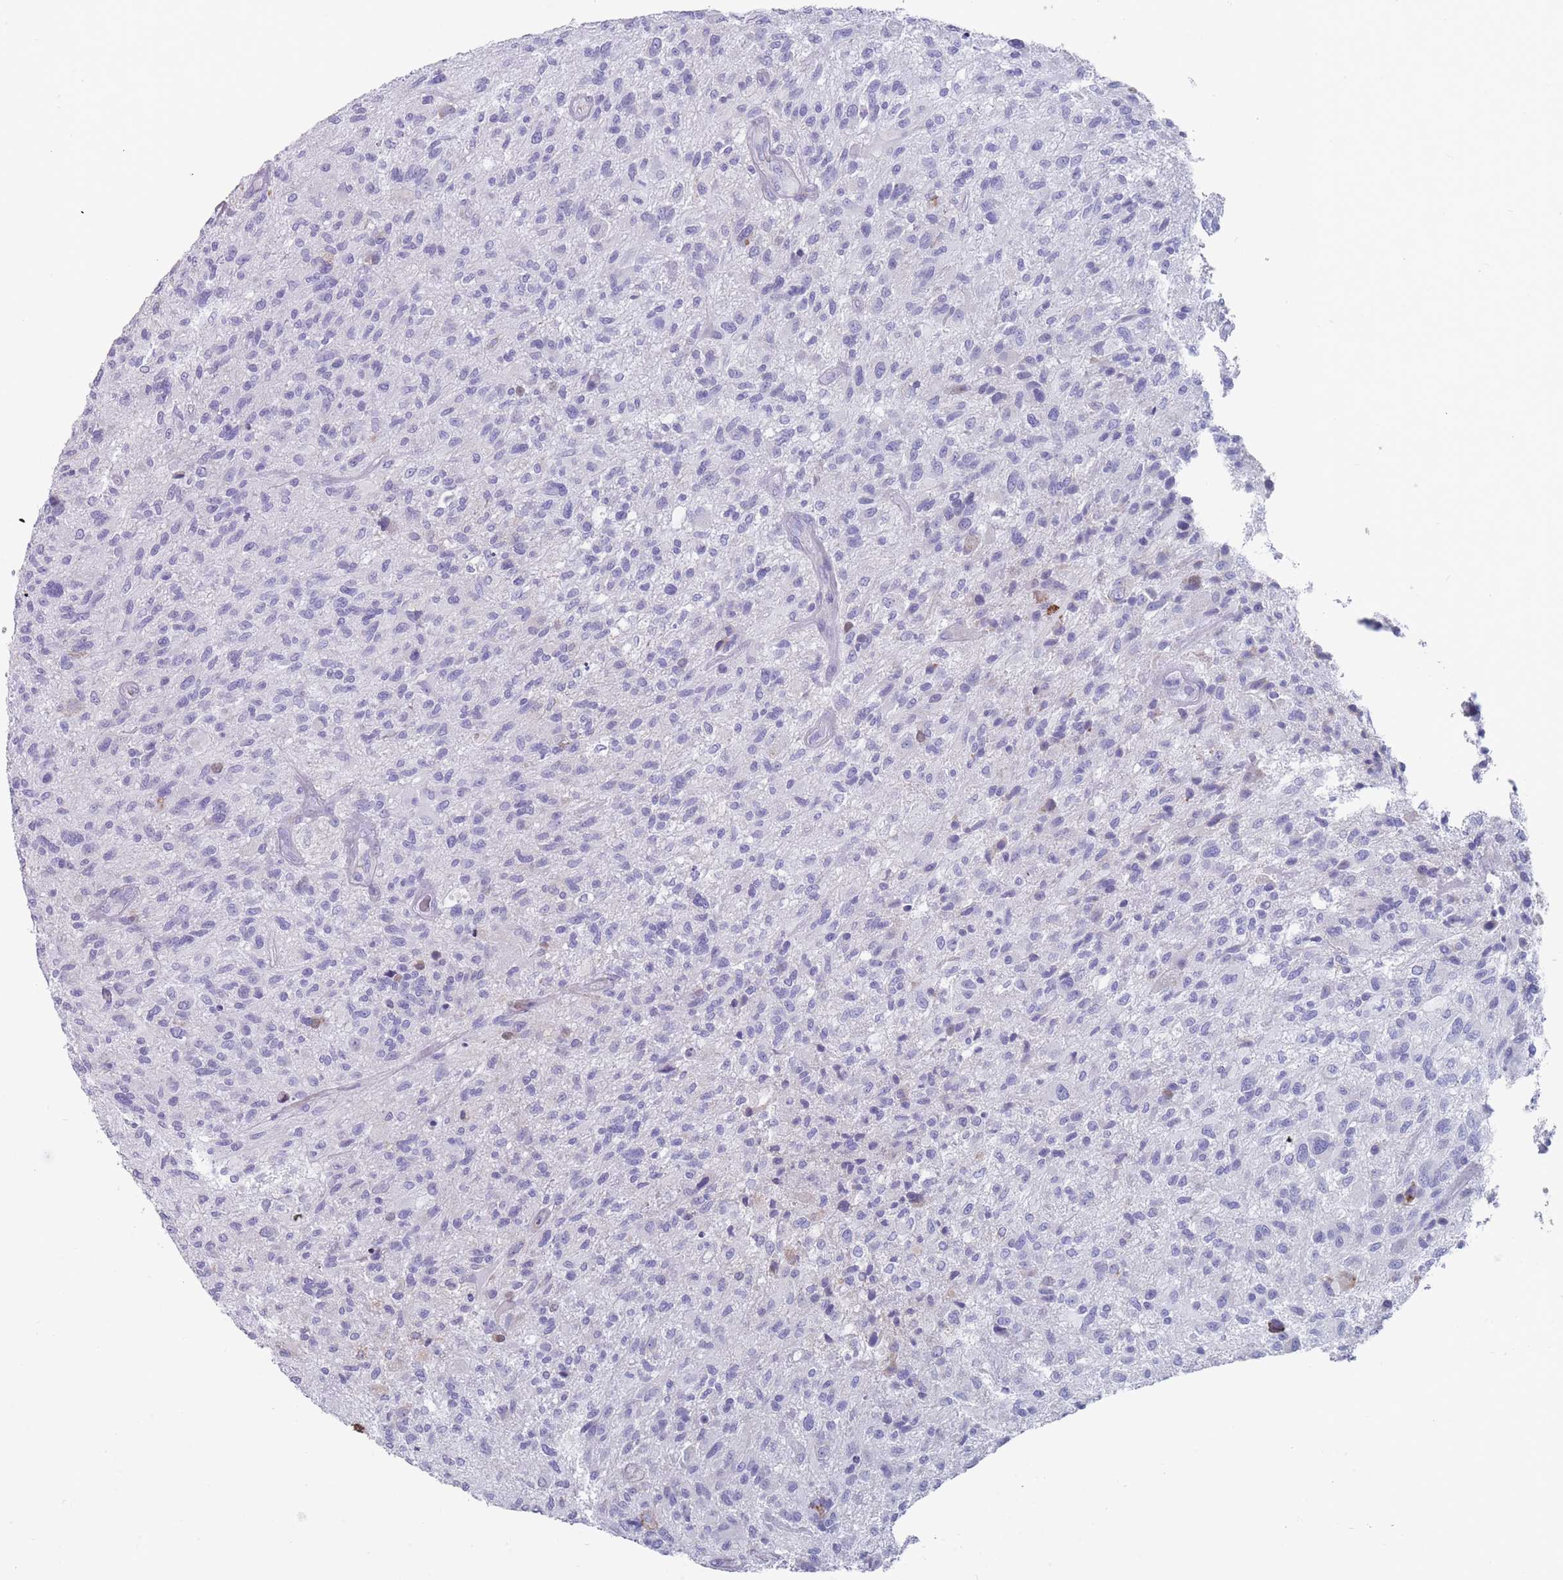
{"staining": {"intensity": "negative", "quantity": "none", "location": "none"}, "tissue": "glioma", "cell_type": "Tumor cells", "image_type": "cancer", "snomed": [{"axis": "morphology", "description": "Glioma, malignant, High grade"}, {"axis": "topography", "description": "Brain"}], "caption": "IHC histopathology image of neoplastic tissue: glioma stained with DAB demonstrates no significant protein expression in tumor cells.", "gene": "ST8SIA5", "patient": {"sex": "male", "age": 47}}